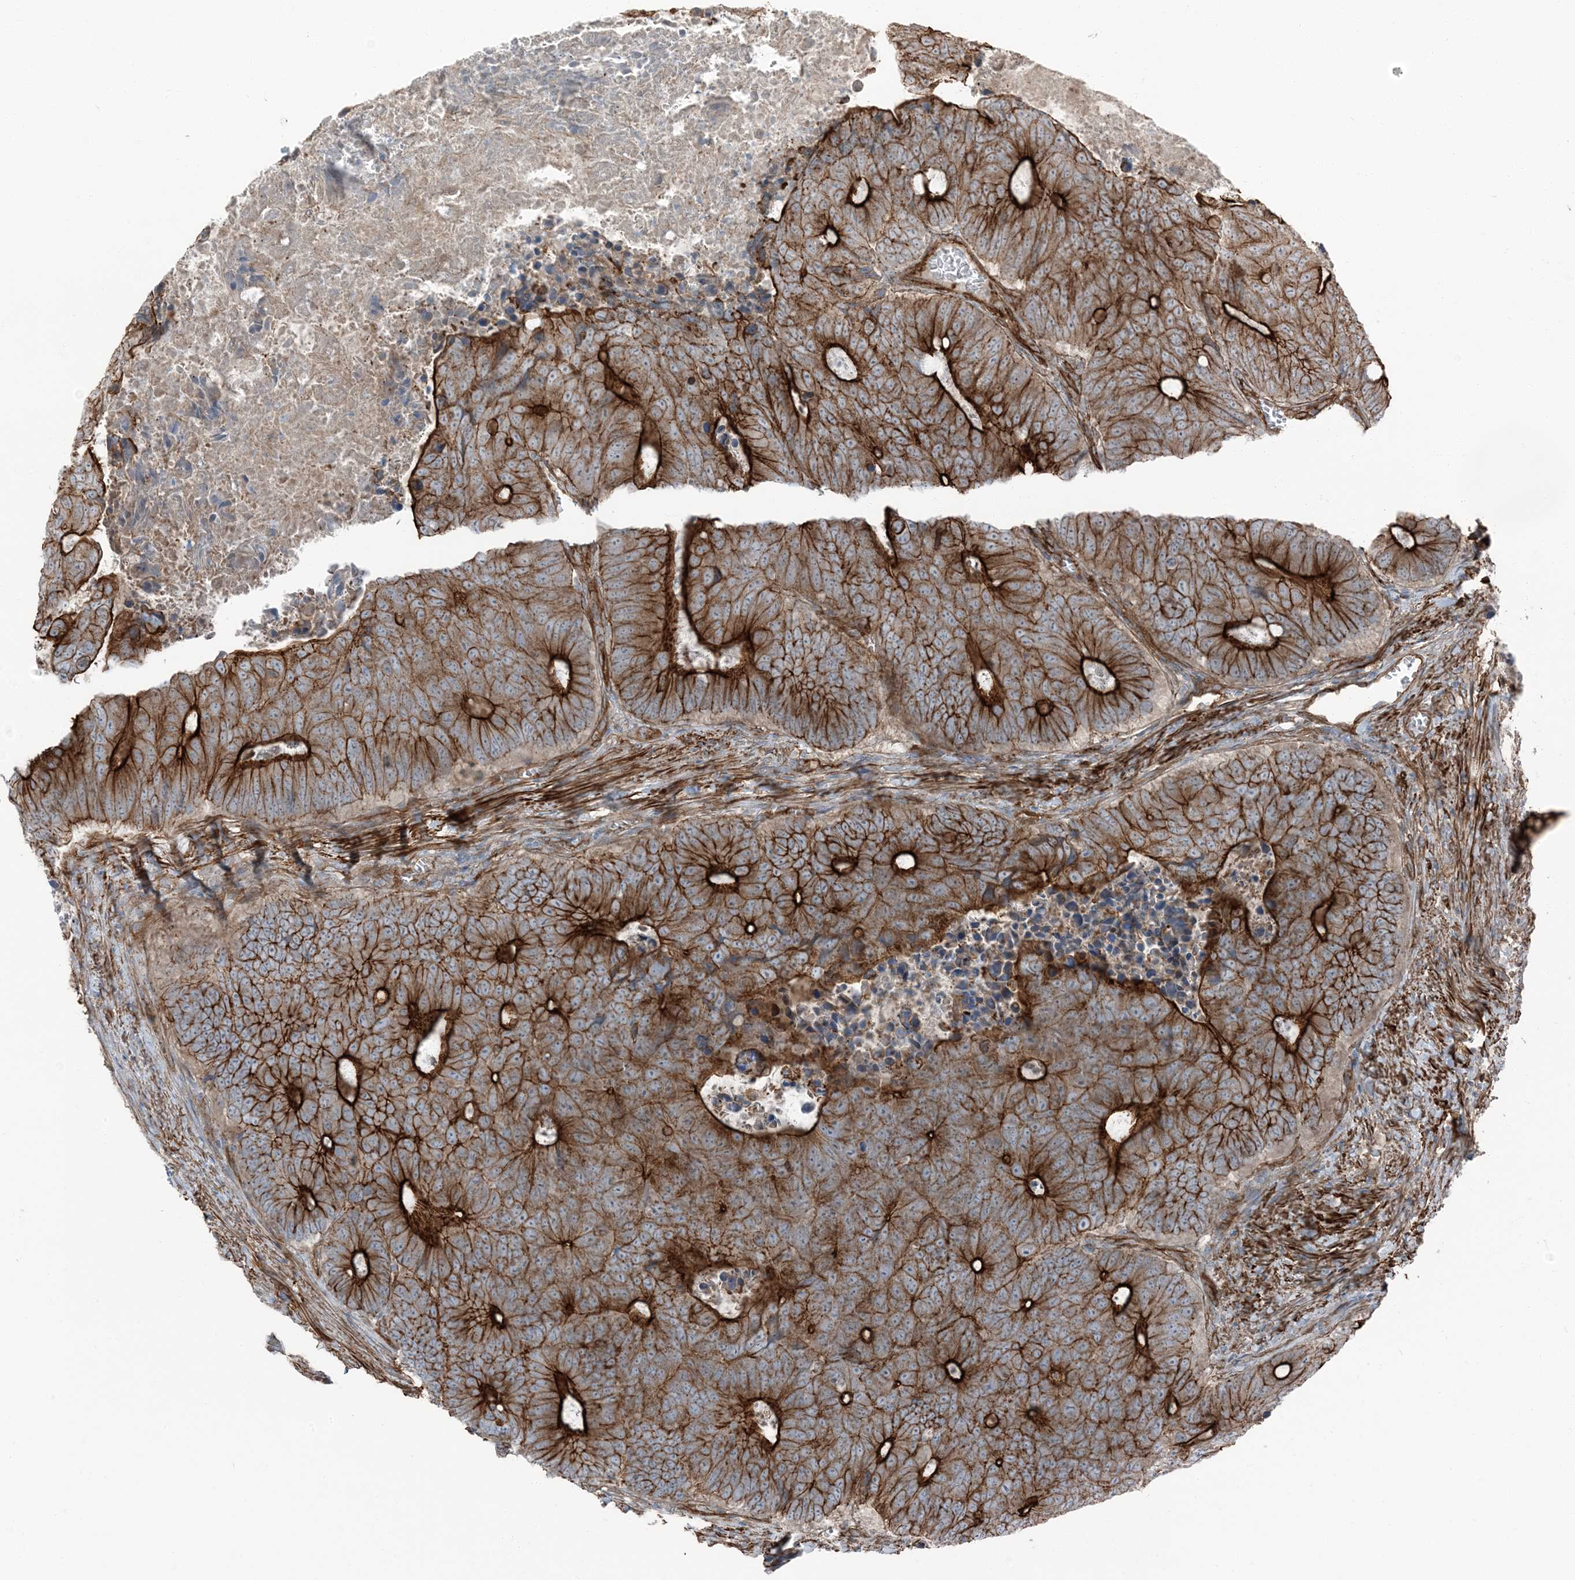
{"staining": {"intensity": "strong", "quantity": ">75%", "location": "cytoplasmic/membranous"}, "tissue": "colorectal cancer", "cell_type": "Tumor cells", "image_type": "cancer", "snomed": [{"axis": "morphology", "description": "Adenocarcinoma, NOS"}, {"axis": "topography", "description": "Colon"}], "caption": "Immunohistochemistry photomicrograph of neoplastic tissue: human colorectal cancer stained using IHC exhibits high levels of strong protein expression localized specifically in the cytoplasmic/membranous of tumor cells, appearing as a cytoplasmic/membranous brown color.", "gene": "ZFP90", "patient": {"sex": "male", "age": 87}}